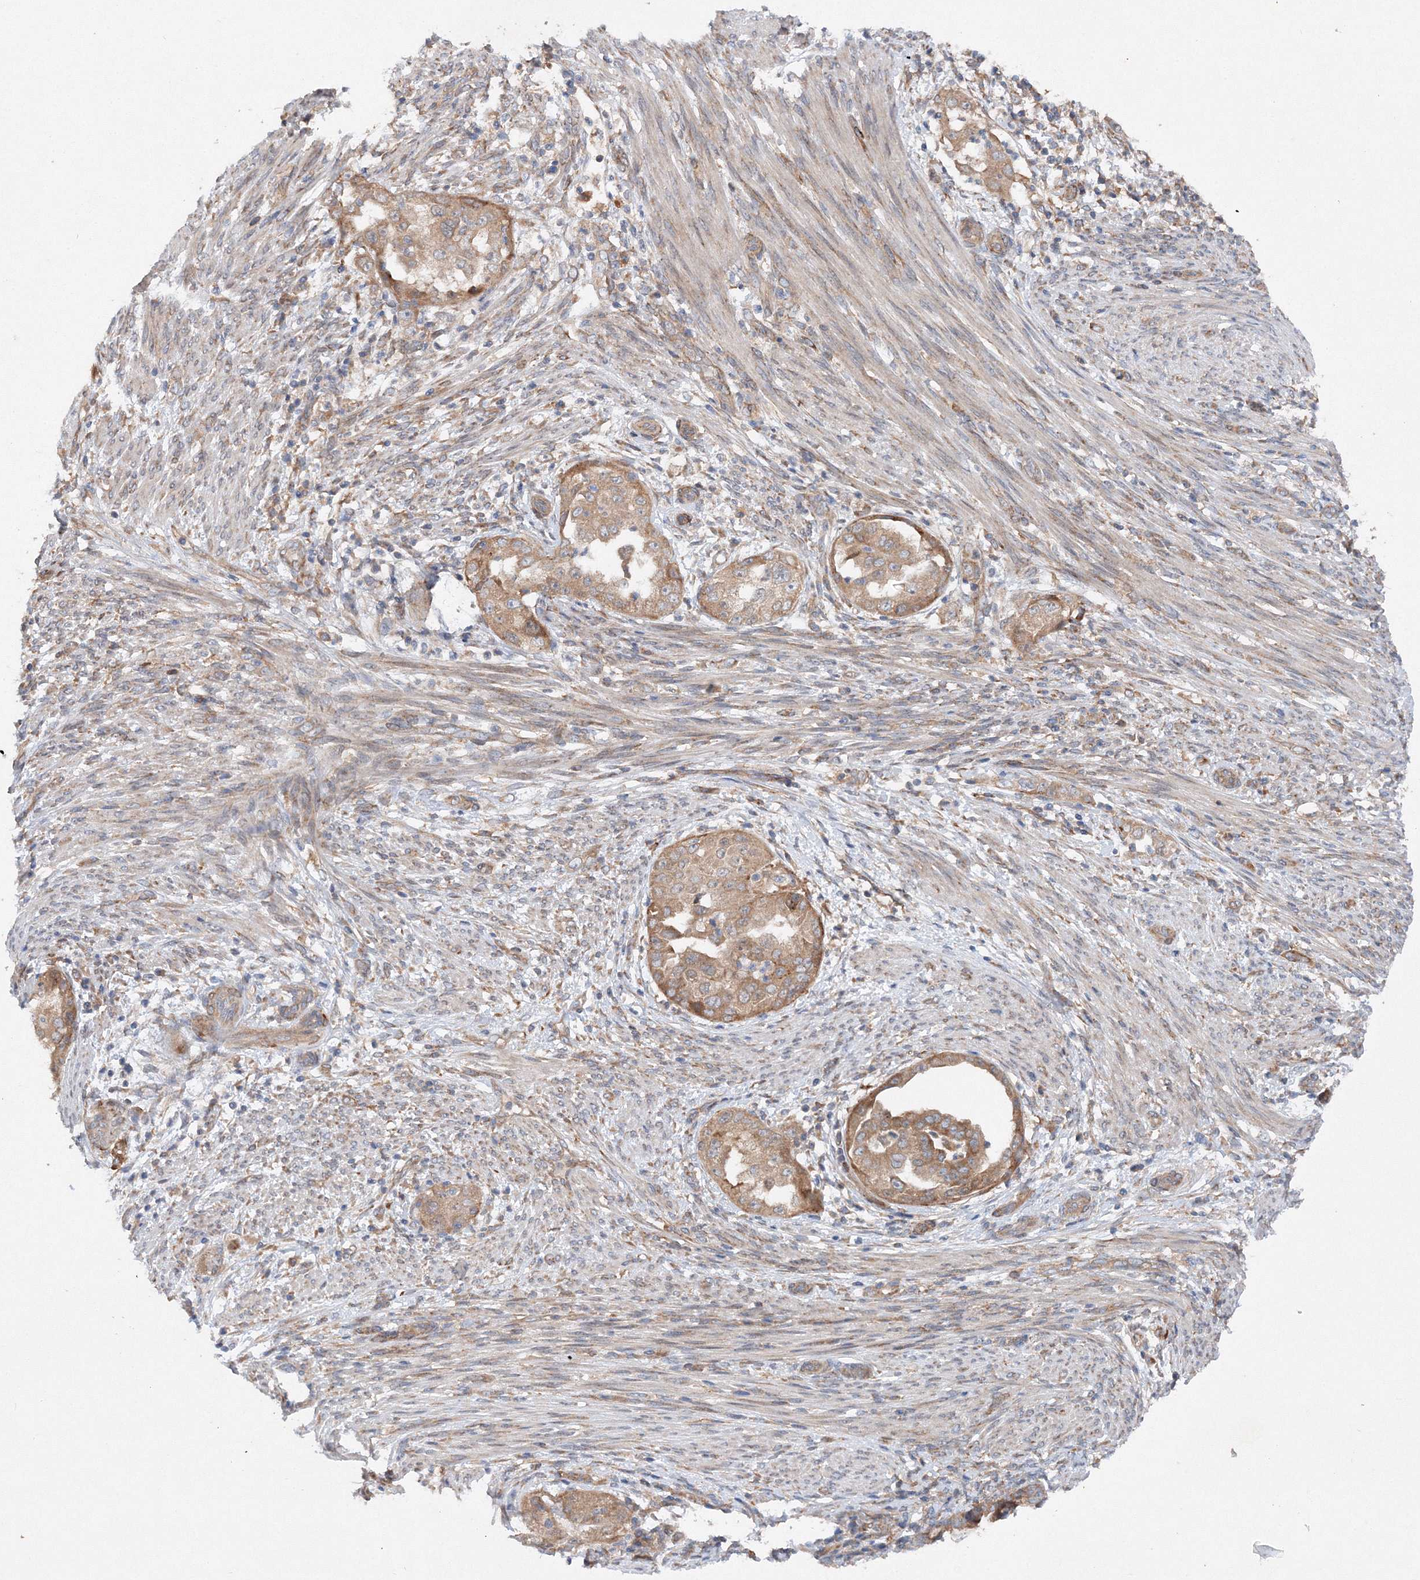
{"staining": {"intensity": "moderate", "quantity": ">75%", "location": "cytoplasmic/membranous"}, "tissue": "endometrial cancer", "cell_type": "Tumor cells", "image_type": "cancer", "snomed": [{"axis": "morphology", "description": "Adenocarcinoma, NOS"}, {"axis": "topography", "description": "Endometrium"}], "caption": "Protein expression by immunohistochemistry (IHC) shows moderate cytoplasmic/membranous staining in approximately >75% of tumor cells in endometrial adenocarcinoma. (brown staining indicates protein expression, while blue staining denotes nuclei).", "gene": "SLC36A1", "patient": {"sex": "female", "age": 85}}